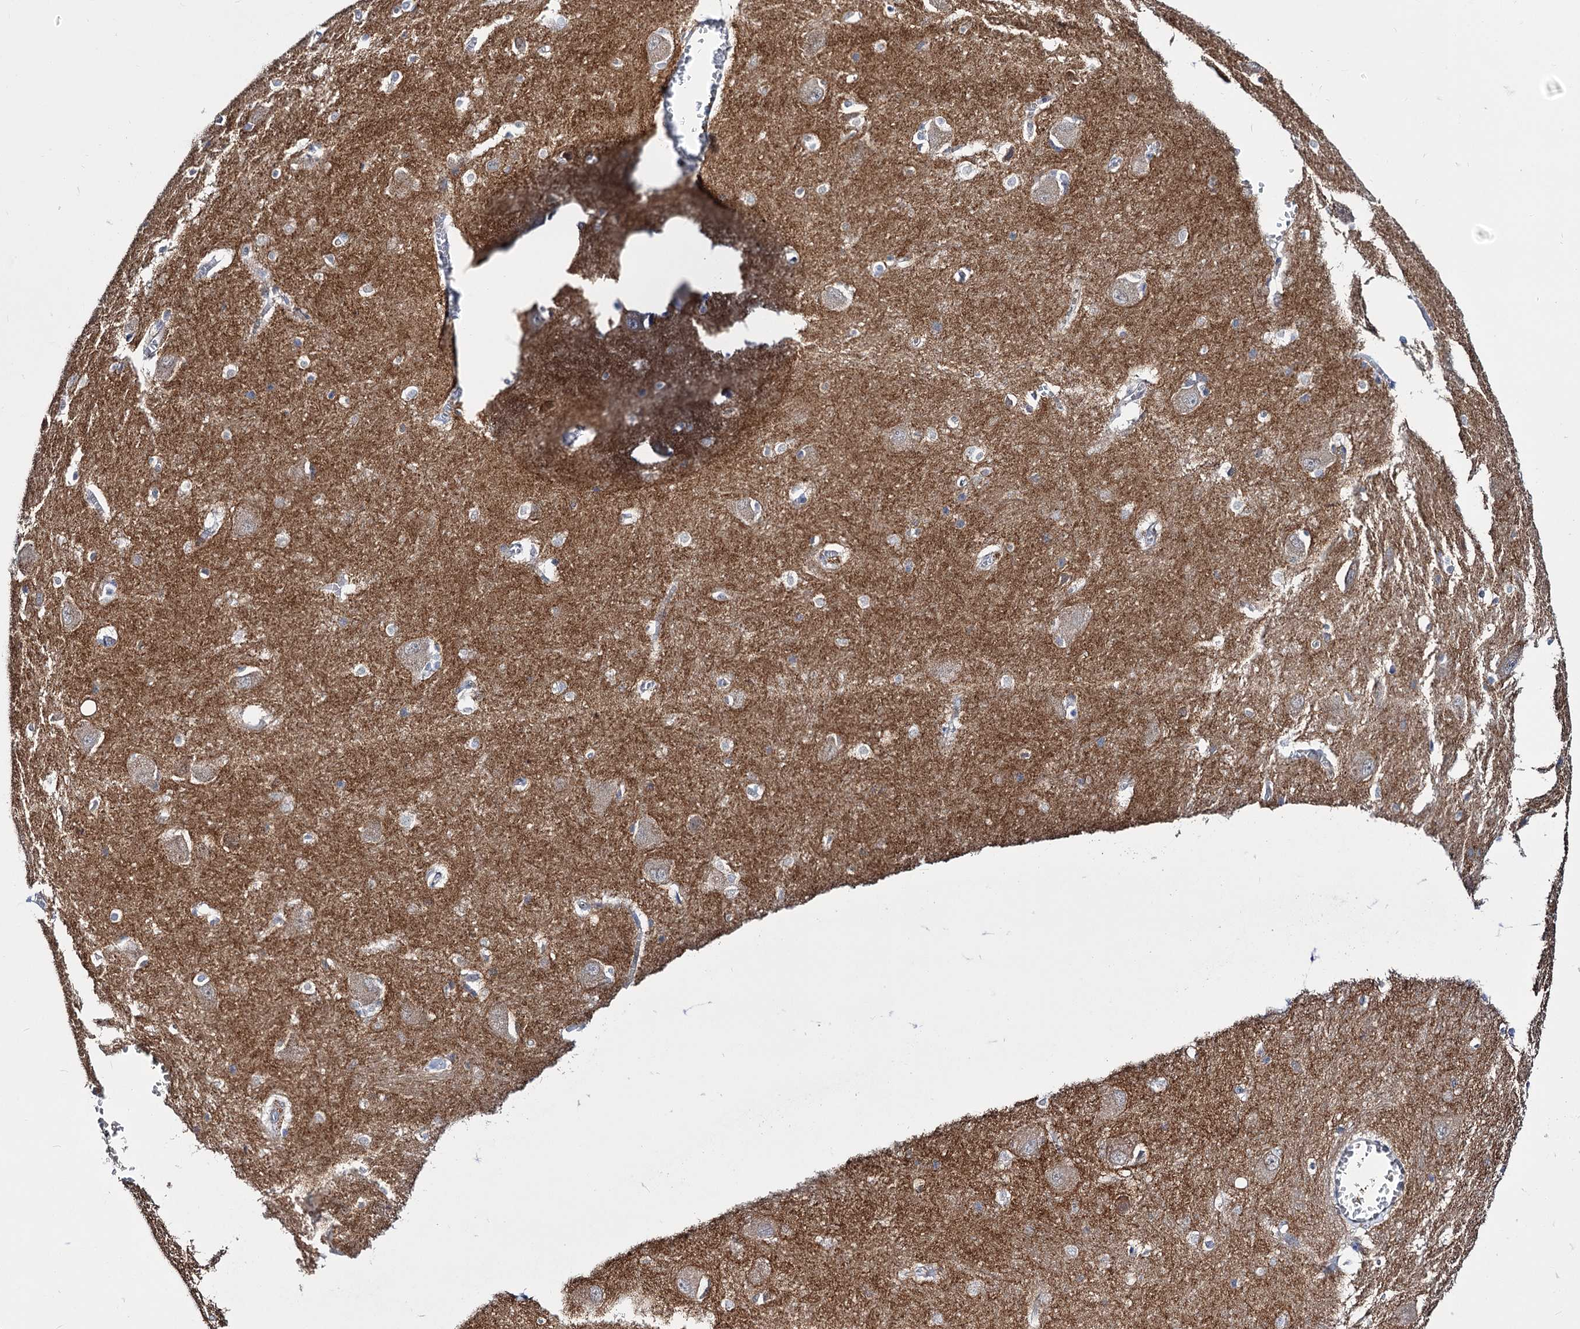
{"staining": {"intensity": "weak", "quantity": "<25%", "location": "cytoplasmic/membranous"}, "tissue": "caudate", "cell_type": "Glial cells", "image_type": "normal", "snomed": [{"axis": "morphology", "description": "Normal tissue, NOS"}, {"axis": "topography", "description": "Lateral ventricle wall"}], "caption": "Image shows no significant protein positivity in glial cells of unremarkable caudate. (DAB (3,3'-diaminobenzidine) immunohistochemistry (IHC), high magnification).", "gene": "NEK10", "patient": {"sex": "male", "age": 37}}